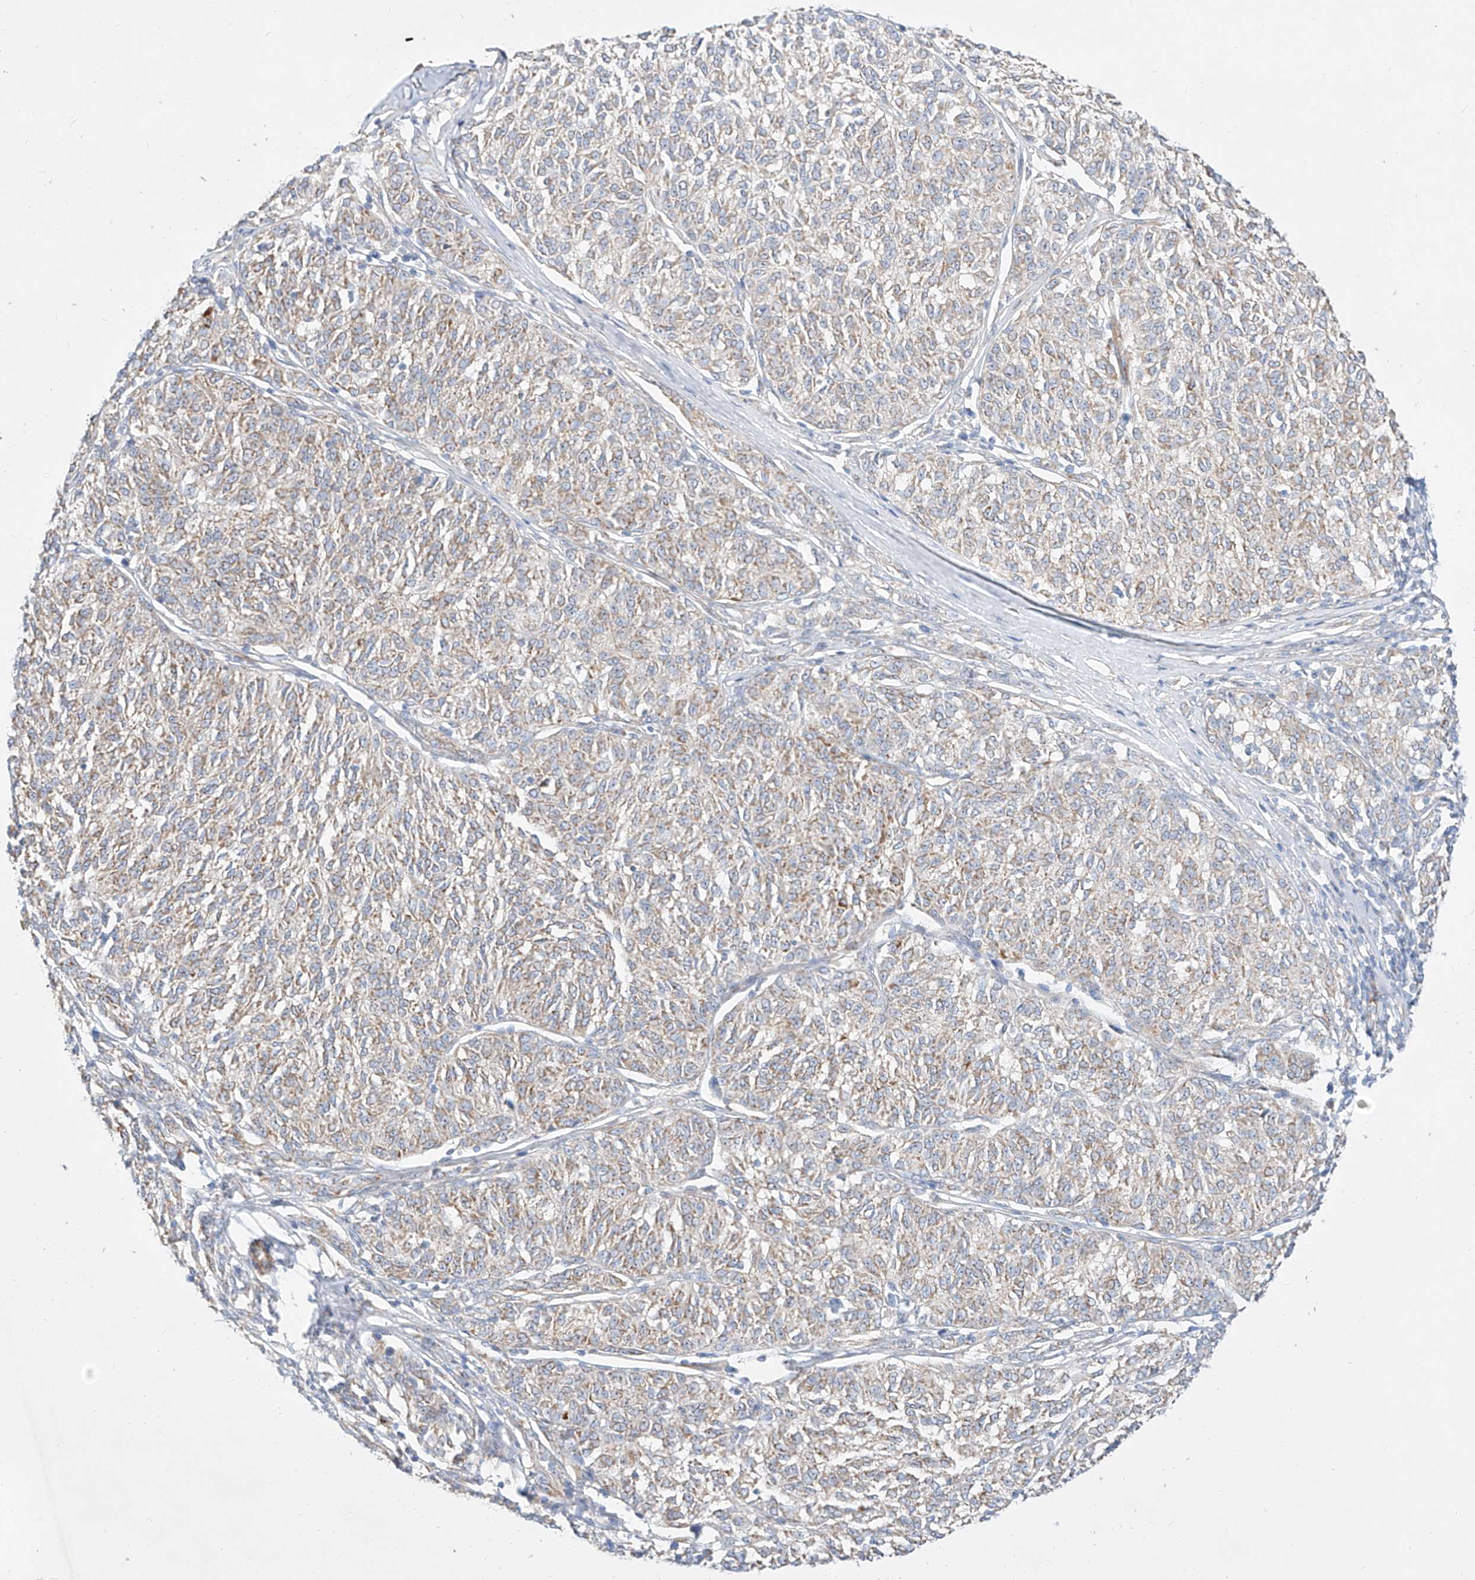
{"staining": {"intensity": "weak", "quantity": "25%-75%", "location": "cytoplasmic/membranous"}, "tissue": "melanoma", "cell_type": "Tumor cells", "image_type": "cancer", "snomed": [{"axis": "morphology", "description": "Malignant melanoma, NOS"}, {"axis": "topography", "description": "Skin"}], "caption": "Weak cytoplasmic/membranous protein staining is seen in approximately 25%-75% of tumor cells in malignant melanoma.", "gene": "CST9", "patient": {"sex": "female", "age": 72}}